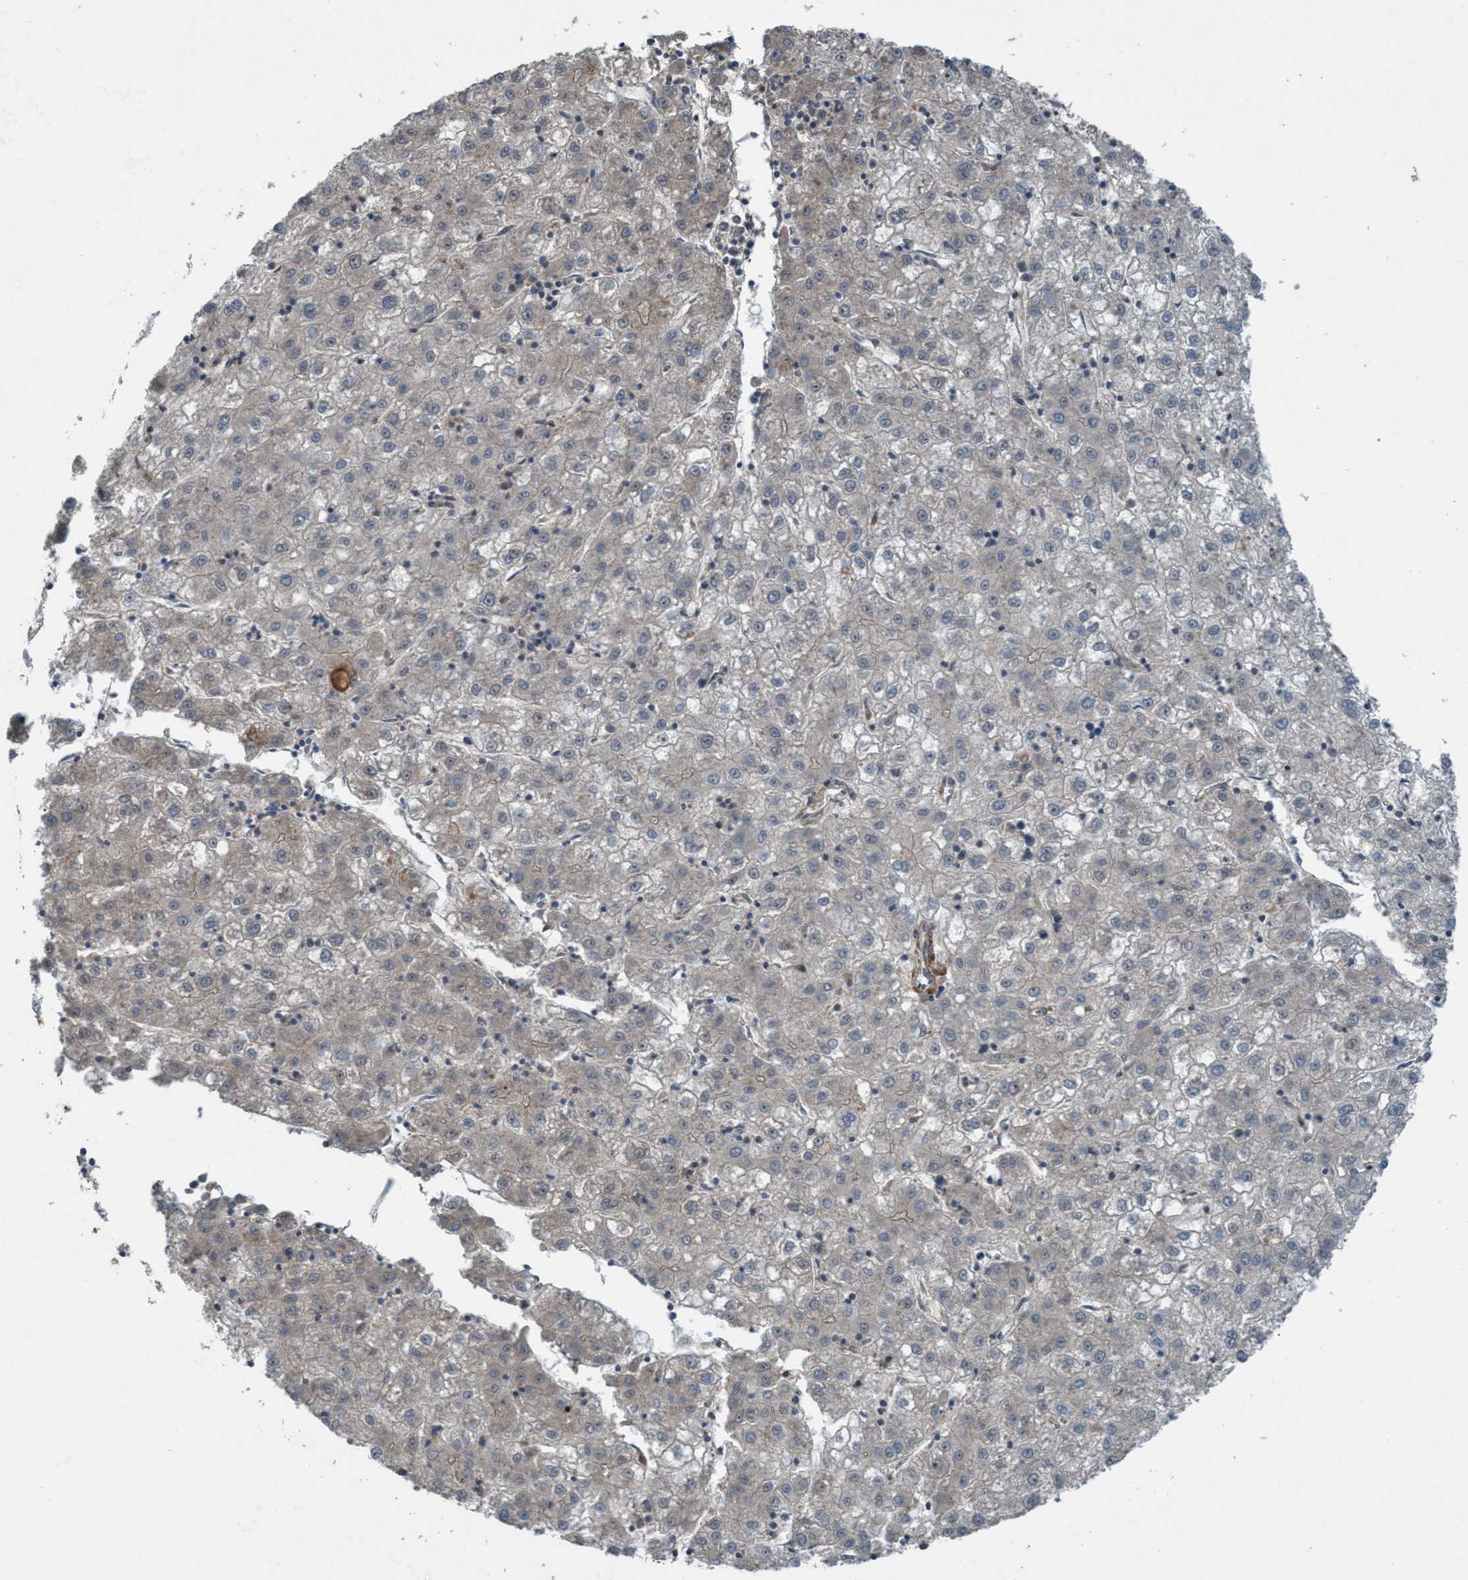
{"staining": {"intensity": "negative", "quantity": "none", "location": "none"}, "tissue": "liver cancer", "cell_type": "Tumor cells", "image_type": "cancer", "snomed": [{"axis": "morphology", "description": "Carcinoma, Hepatocellular, NOS"}, {"axis": "topography", "description": "Liver"}], "caption": "Immunohistochemistry (IHC) of liver cancer (hepatocellular carcinoma) shows no staining in tumor cells.", "gene": "NISCH", "patient": {"sex": "male", "age": 72}}